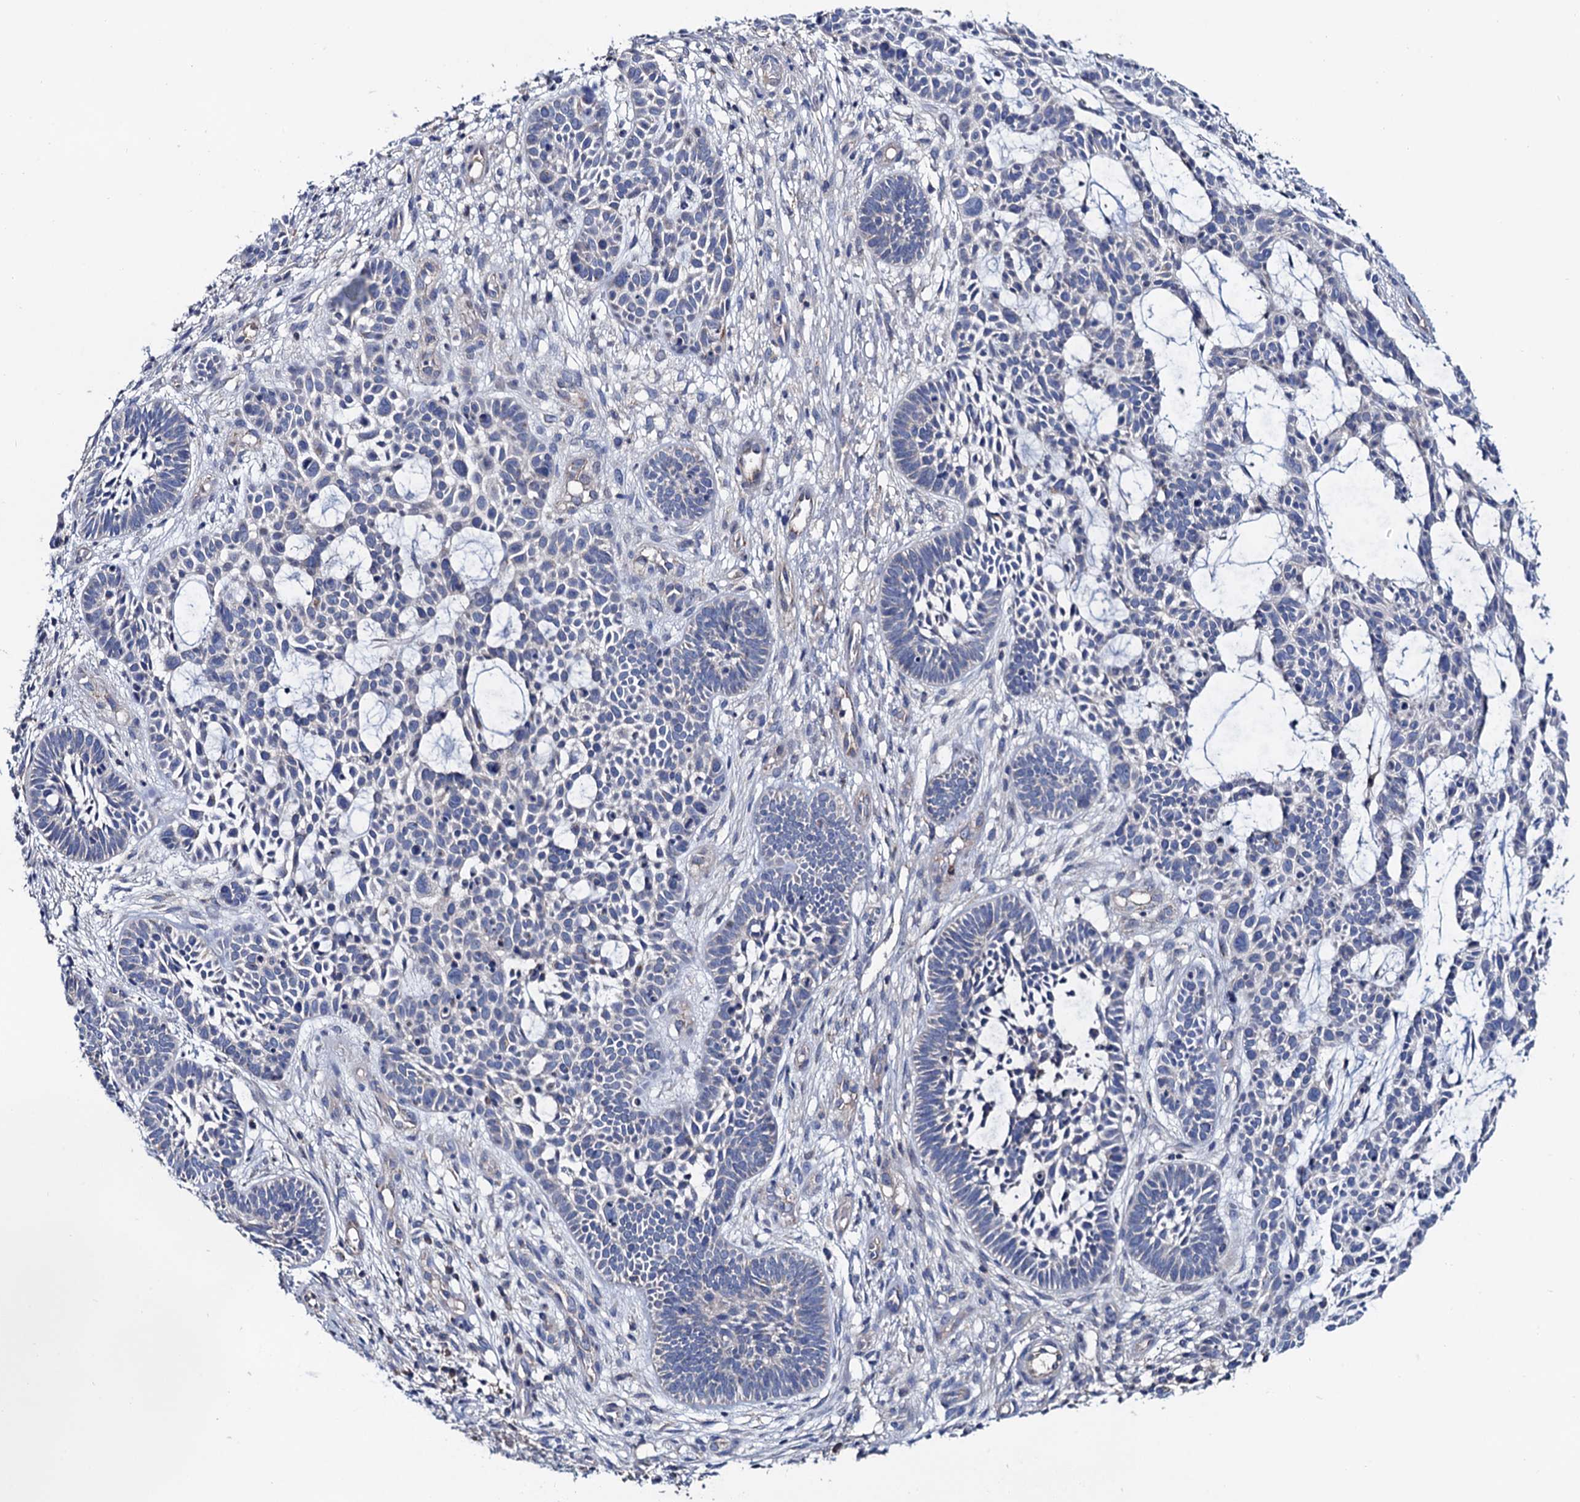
{"staining": {"intensity": "negative", "quantity": "none", "location": "none"}, "tissue": "skin cancer", "cell_type": "Tumor cells", "image_type": "cancer", "snomed": [{"axis": "morphology", "description": "Basal cell carcinoma"}, {"axis": "topography", "description": "Skin"}], "caption": "DAB (3,3'-diaminobenzidine) immunohistochemical staining of skin cancer exhibits no significant staining in tumor cells.", "gene": "MRPL48", "patient": {"sex": "male", "age": 89}}